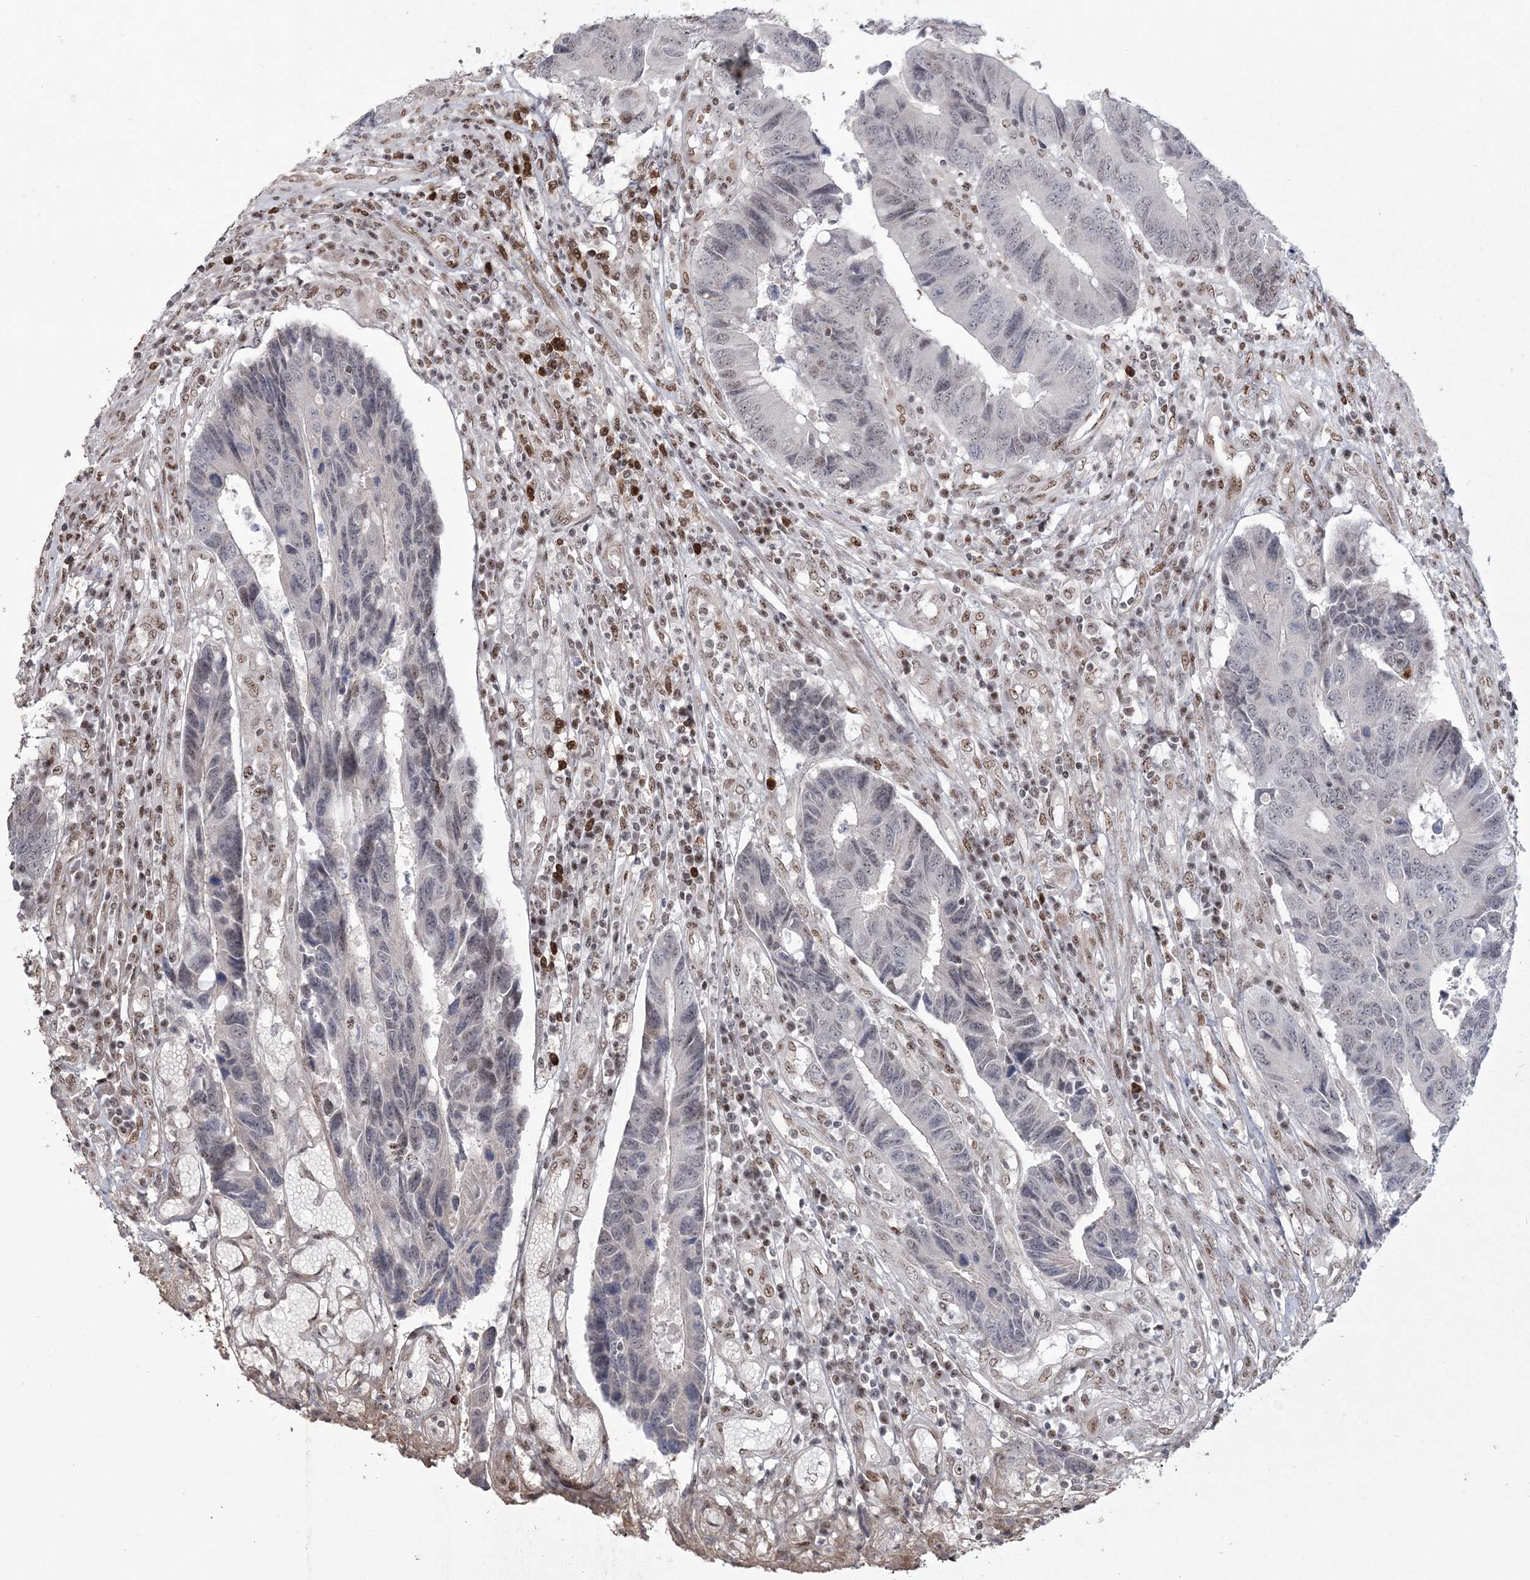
{"staining": {"intensity": "weak", "quantity": "<25%", "location": "nuclear"}, "tissue": "colorectal cancer", "cell_type": "Tumor cells", "image_type": "cancer", "snomed": [{"axis": "morphology", "description": "Adenocarcinoma, NOS"}, {"axis": "topography", "description": "Rectum"}], "caption": "The image reveals no staining of tumor cells in colorectal adenocarcinoma. (Brightfield microscopy of DAB (3,3'-diaminobenzidine) IHC at high magnification).", "gene": "RBM17", "patient": {"sex": "male", "age": 84}}